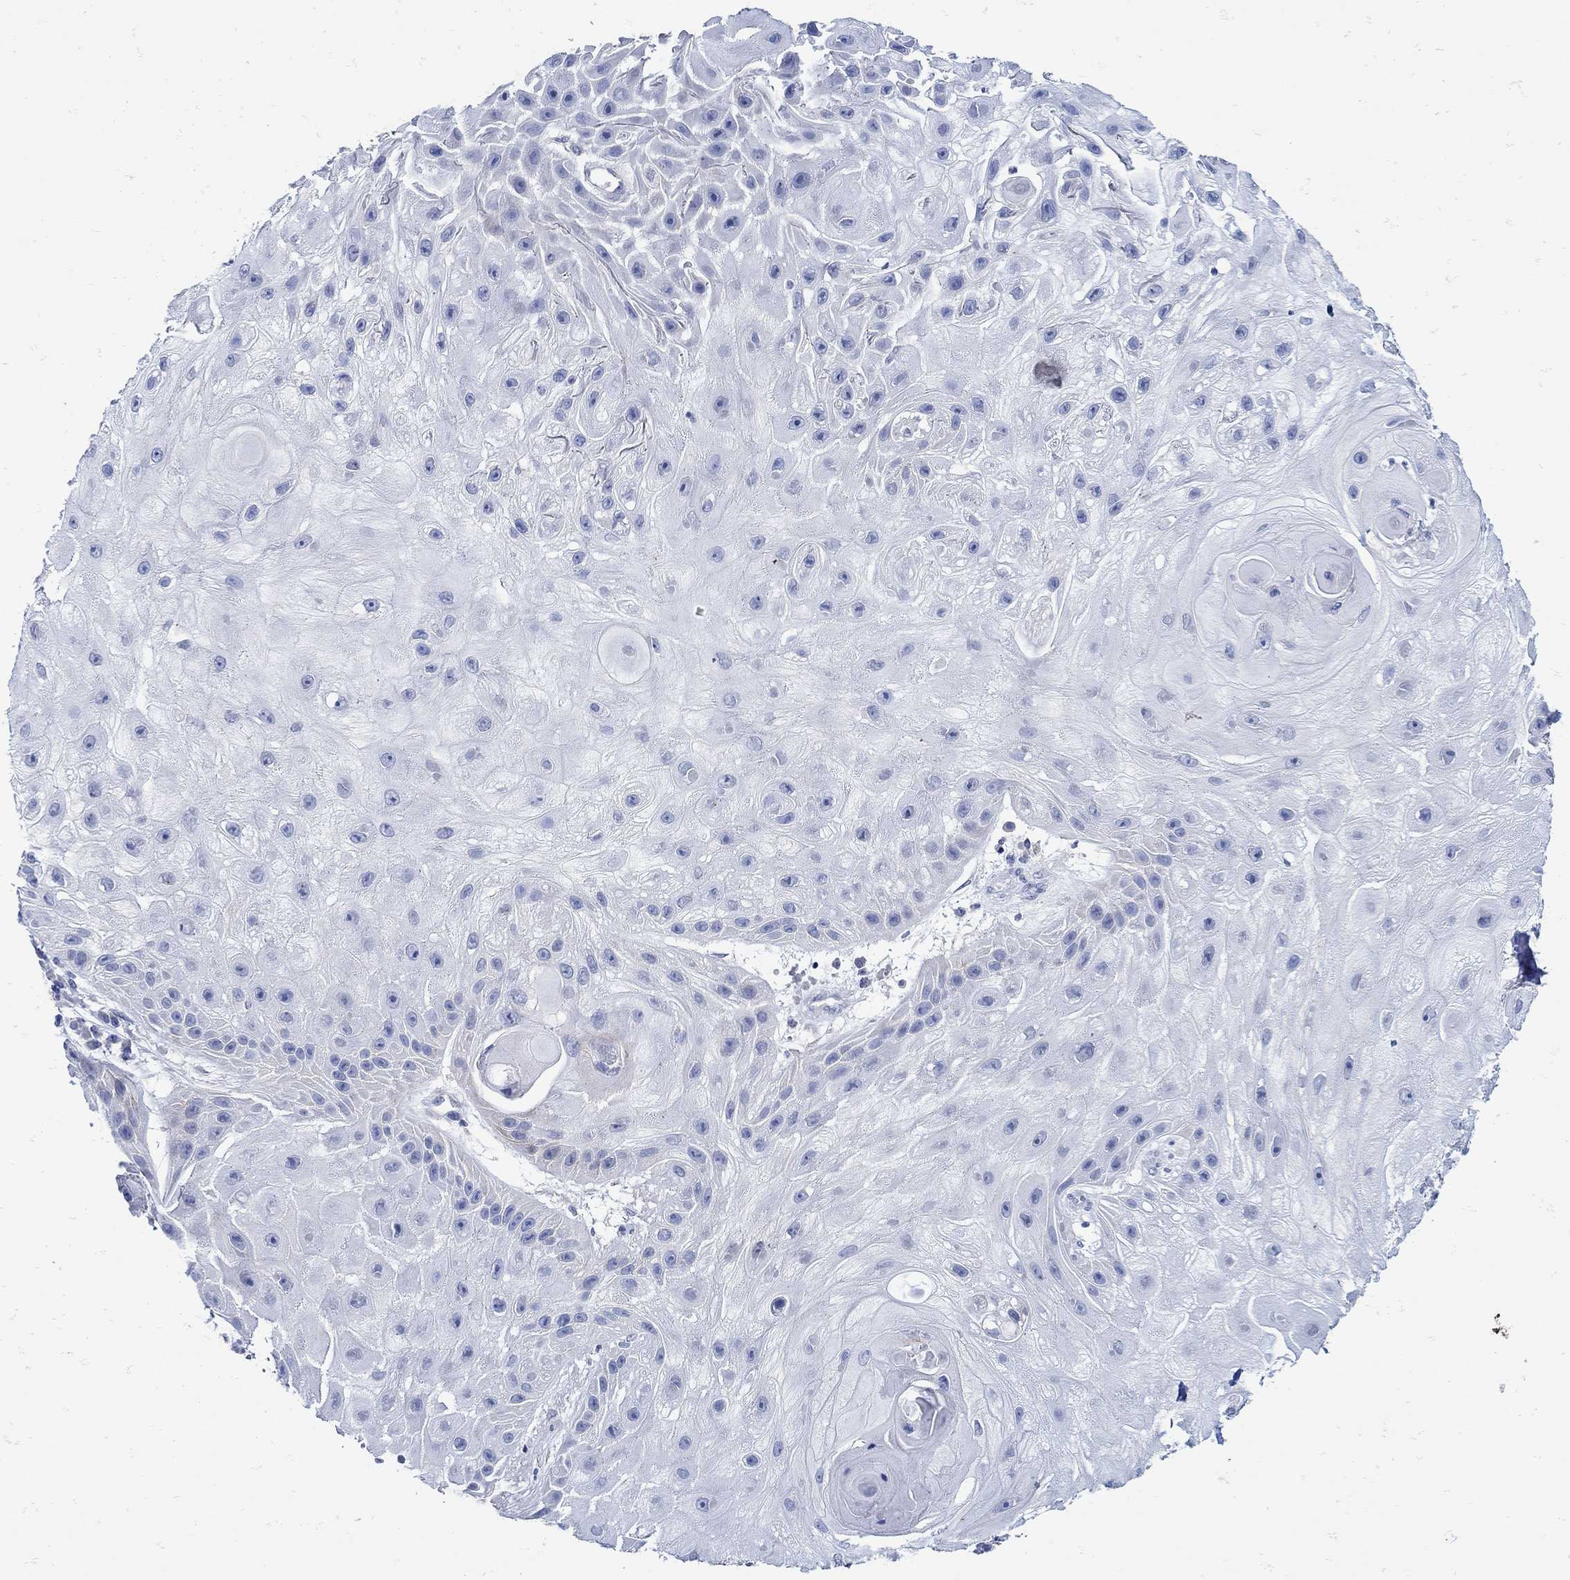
{"staining": {"intensity": "negative", "quantity": "none", "location": "none"}, "tissue": "skin cancer", "cell_type": "Tumor cells", "image_type": "cancer", "snomed": [{"axis": "morphology", "description": "Normal tissue, NOS"}, {"axis": "morphology", "description": "Squamous cell carcinoma, NOS"}, {"axis": "topography", "description": "Skin"}], "caption": "The photomicrograph exhibits no staining of tumor cells in skin cancer. (DAB immunohistochemistry, high magnification).", "gene": "NOS1", "patient": {"sex": "male", "age": 79}}